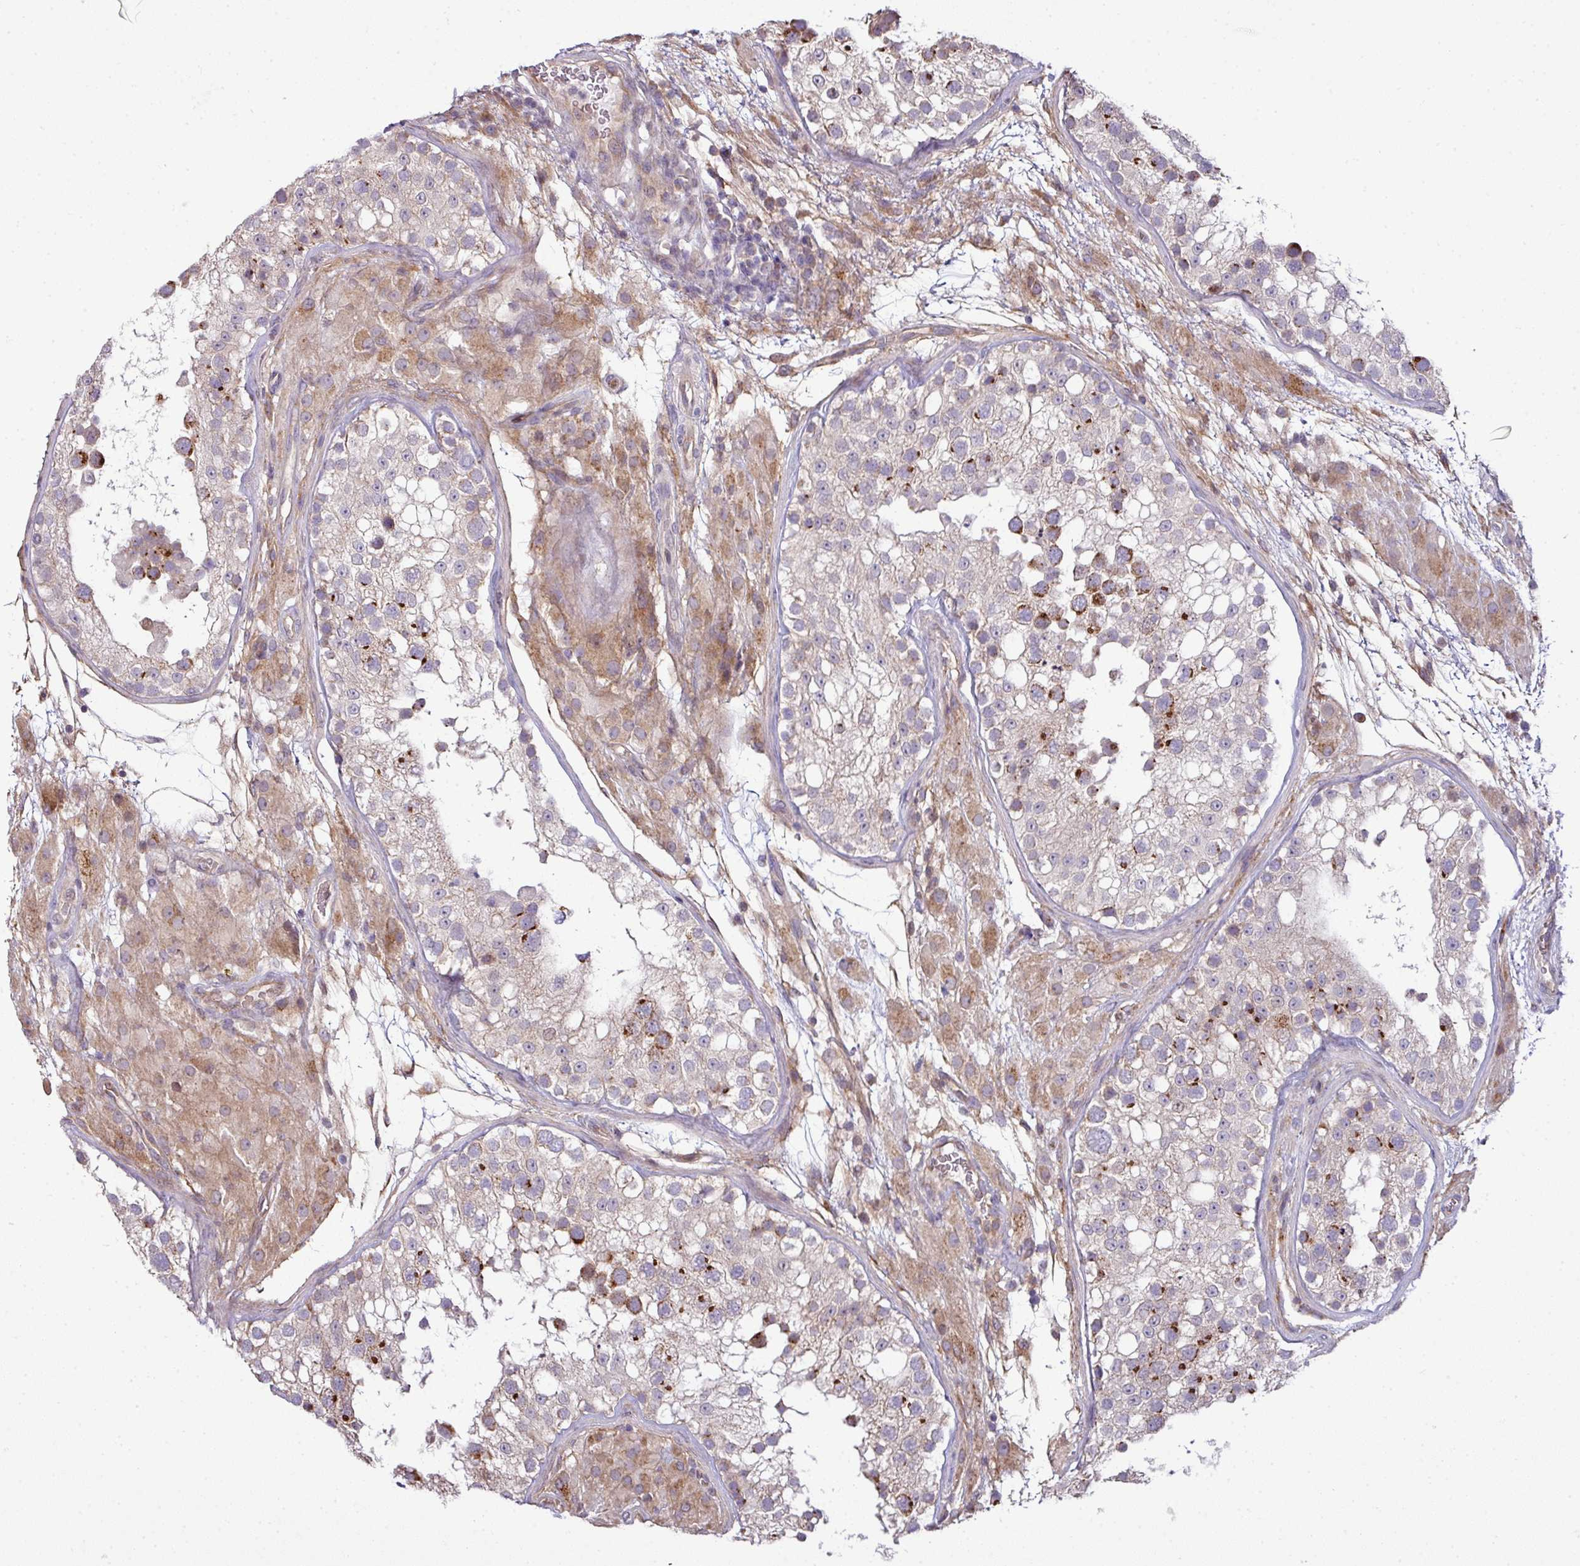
{"staining": {"intensity": "strong", "quantity": "25%-75%", "location": "cytoplasmic/membranous"}, "tissue": "testis", "cell_type": "Cells in seminiferous ducts", "image_type": "normal", "snomed": [{"axis": "morphology", "description": "Normal tissue, NOS"}, {"axis": "topography", "description": "Testis"}], "caption": "IHC histopathology image of normal human testis stained for a protein (brown), which exhibits high levels of strong cytoplasmic/membranous expression in about 25%-75% of cells in seminiferous ducts.", "gene": "TIMMDC1", "patient": {"sex": "male", "age": 26}}